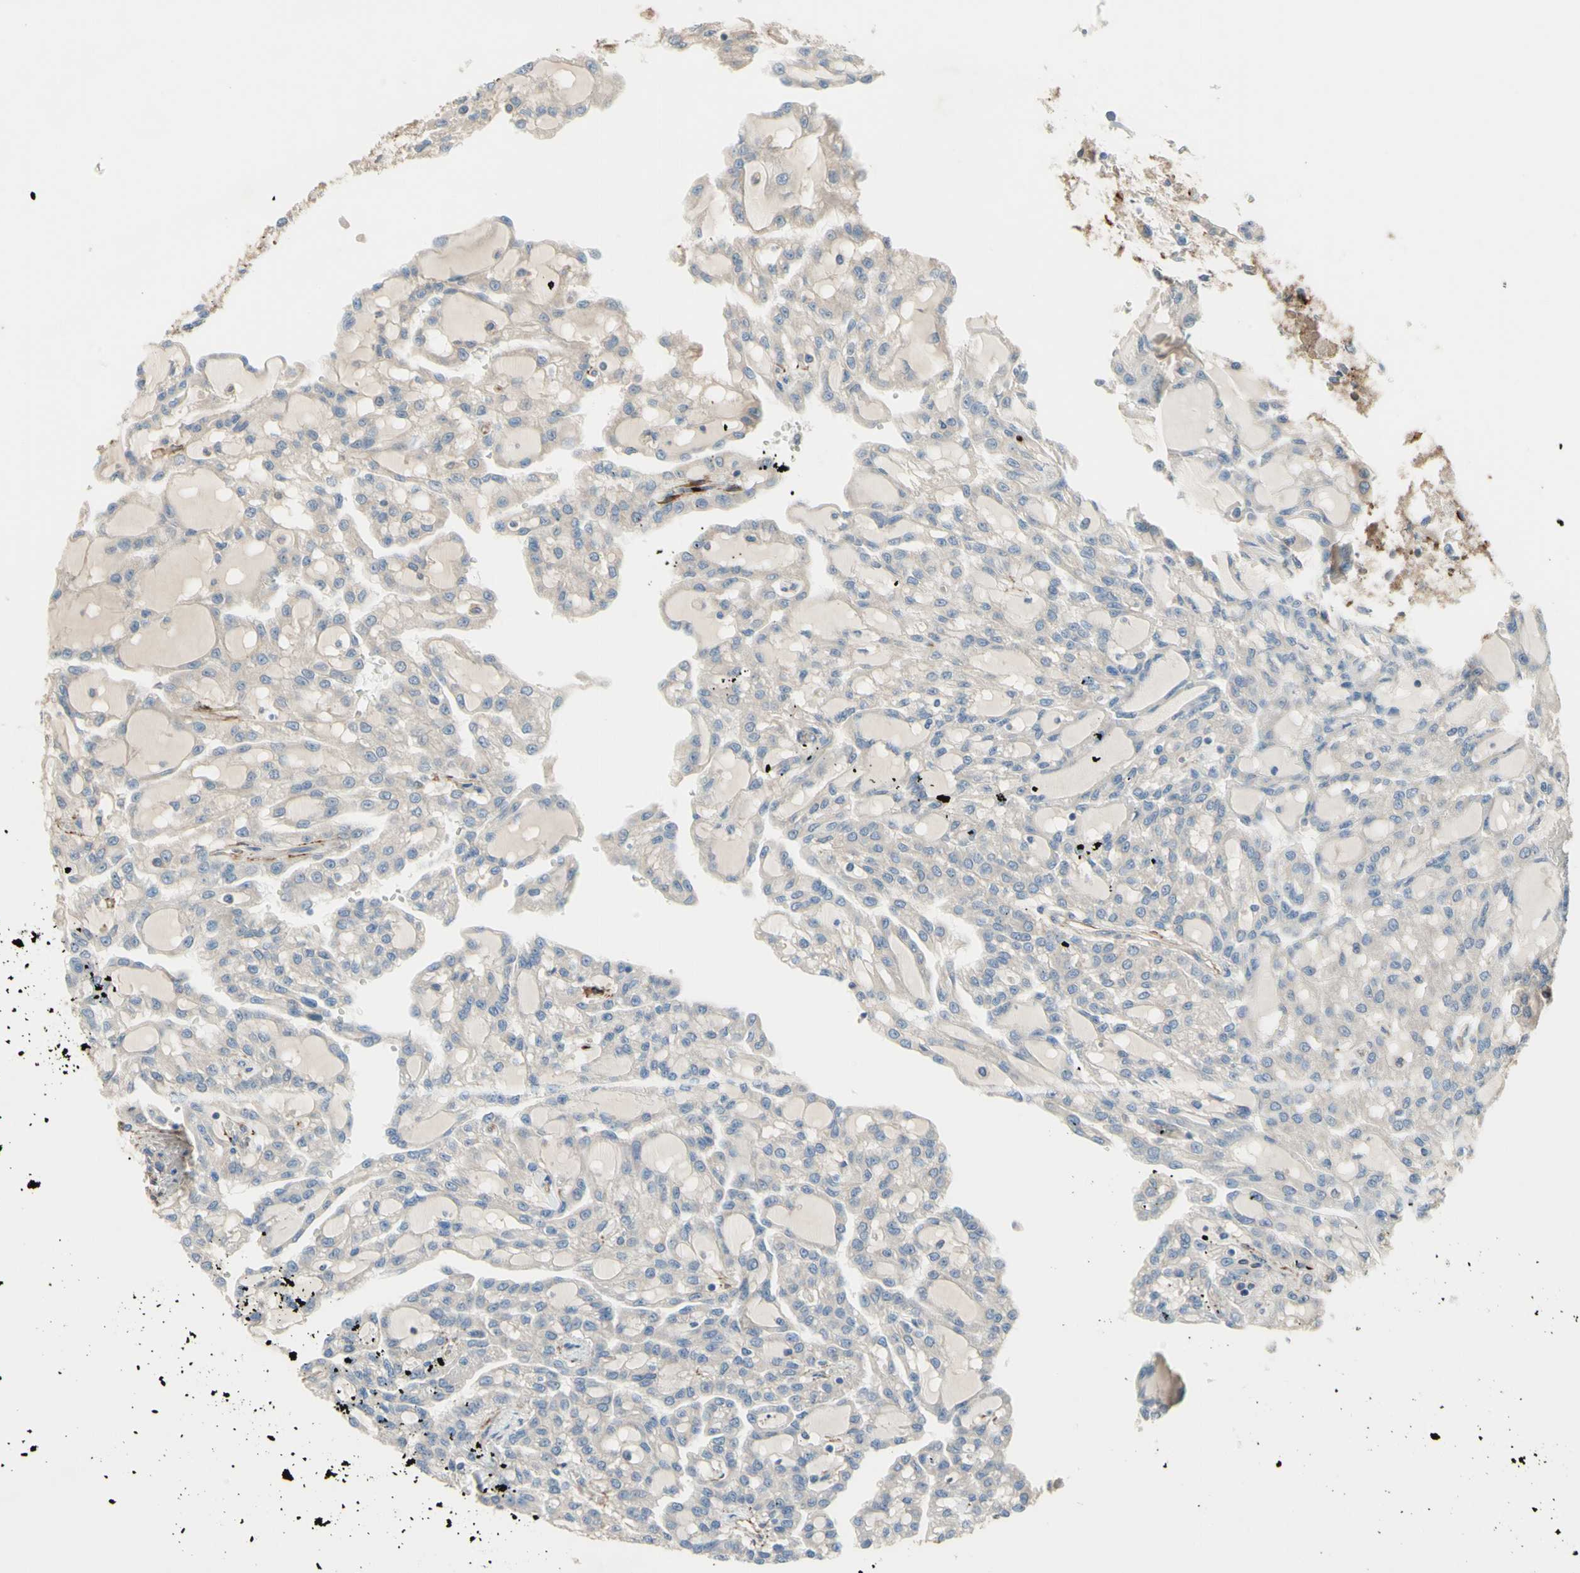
{"staining": {"intensity": "negative", "quantity": "none", "location": "none"}, "tissue": "renal cancer", "cell_type": "Tumor cells", "image_type": "cancer", "snomed": [{"axis": "morphology", "description": "Adenocarcinoma, NOS"}, {"axis": "topography", "description": "Kidney"}], "caption": "Immunohistochemistry of renal cancer reveals no expression in tumor cells.", "gene": "TRAF2", "patient": {"sex": "male", "age": 63}}